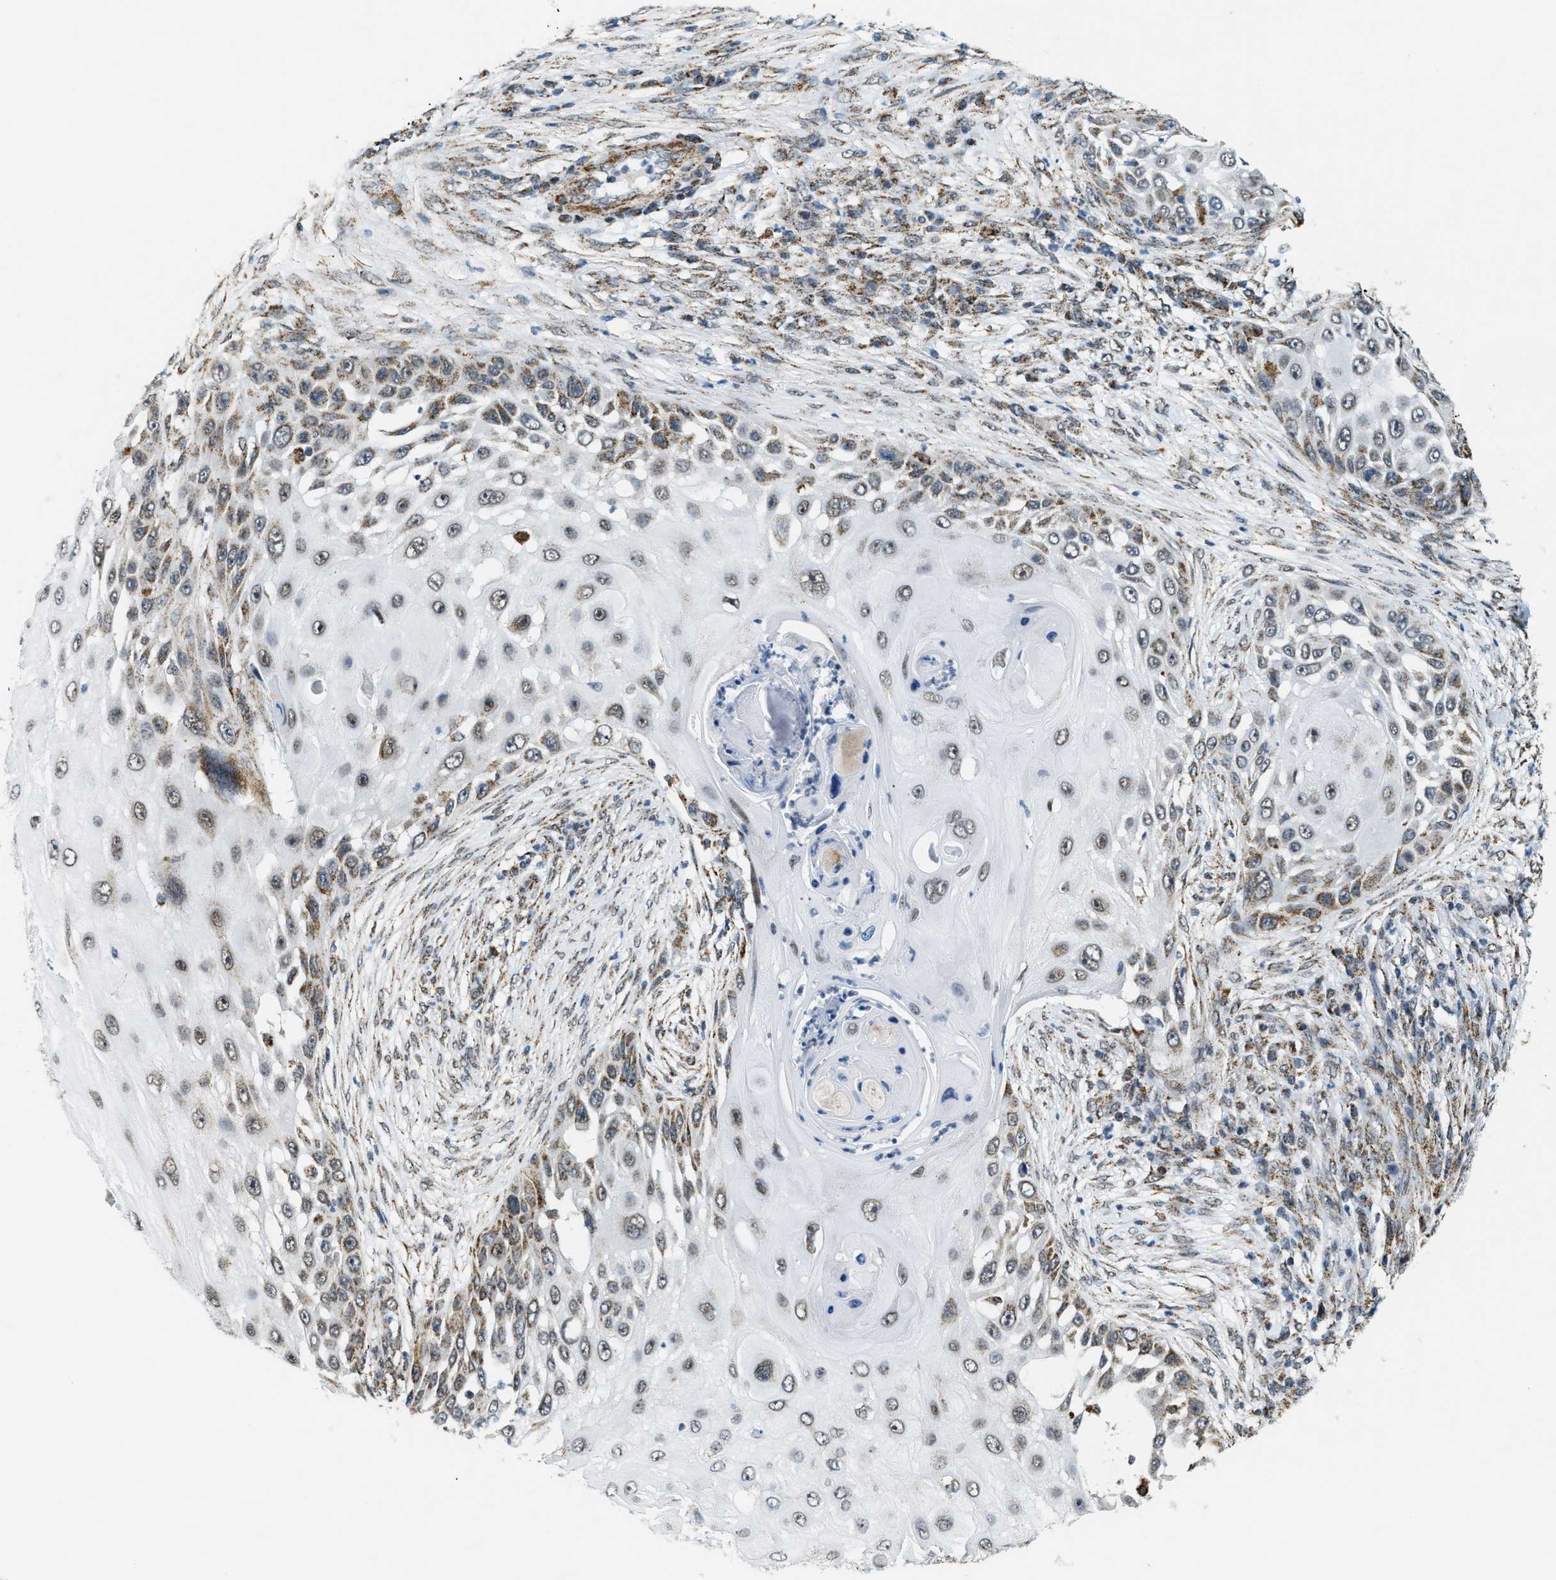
{"staining": {"intensity": "moderate", "quantity": "25%-75%", "location": "cytoplasmic/membranous"}, "tissue": "skin cancer", "cell_type": "Tumor cells", "image_type": "cancer", "snomed": [{"axis": "morphology", "description": "Squamous cell carcinoma, NOS"}, {"axis": "topography", "description": "Skin"}], "caption": "Immunohistochemistry (DAB) staining of human skin cancer demonstrates moderate cytoplasmic/membranous protein expression in about 25%-75% of tumor cells.", "gene": "HIBADH", "patient": {"sex": "female", "age": 44}}